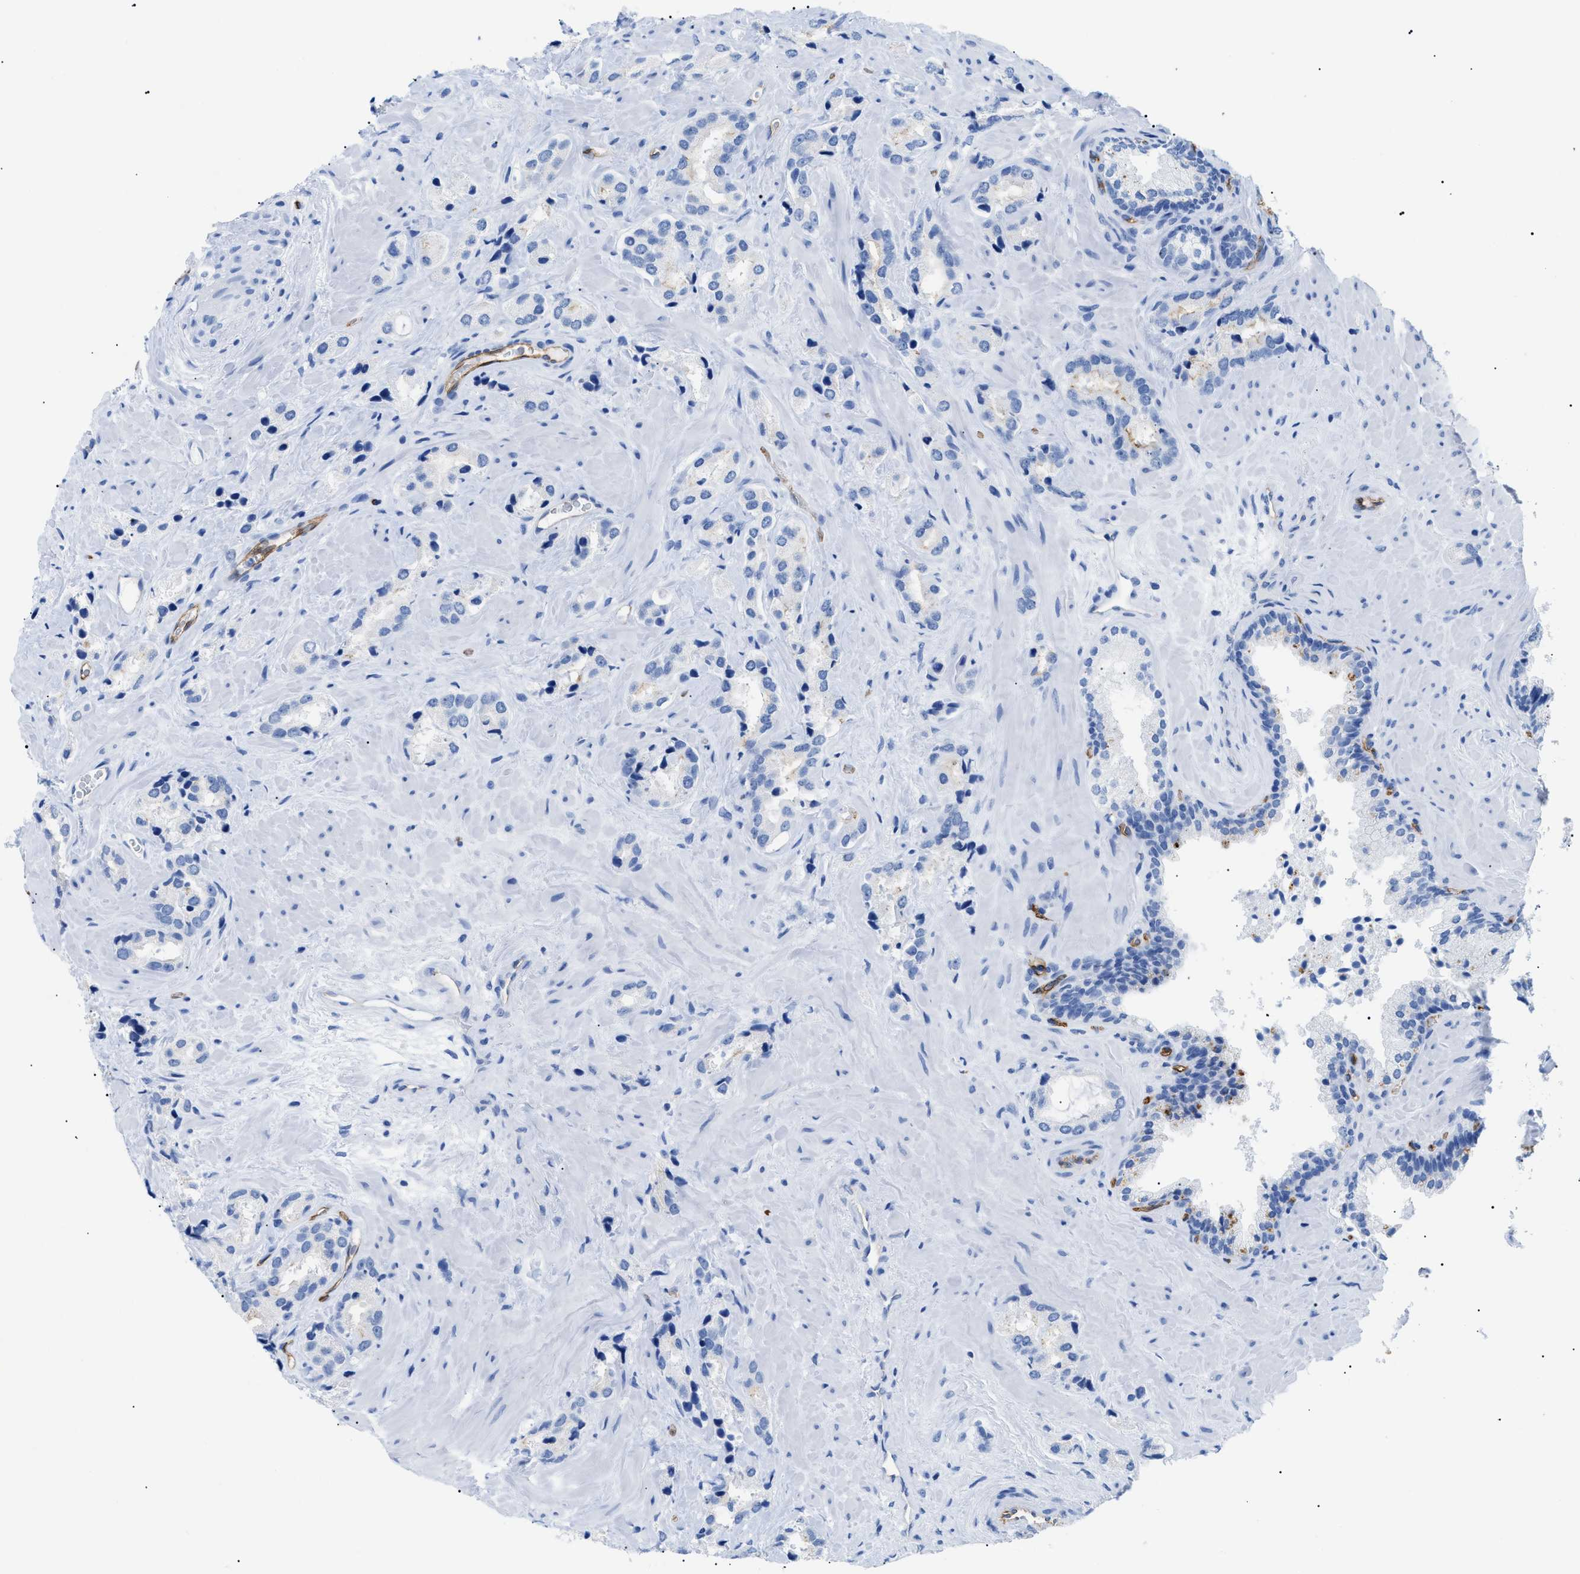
{"staining": {"intensity": "negative", "quantity": "none", "location": "none"}, "tissue": "prostate cancer", "cell_type": "Tumor cells", "image_type": "cancer", "snomed": [{"axis": "morphology", "description": "Adenocarcinoma, High grade"}, {"axis": "topography", "description": "Prostate"}], "caption": "This is an IHC histopathology image of human high-grade adenocarcinoma (prostate). There is no positivity in tumor cells.", "gene": "PODXL", "patient": {"sex": "male", "age": 64}}